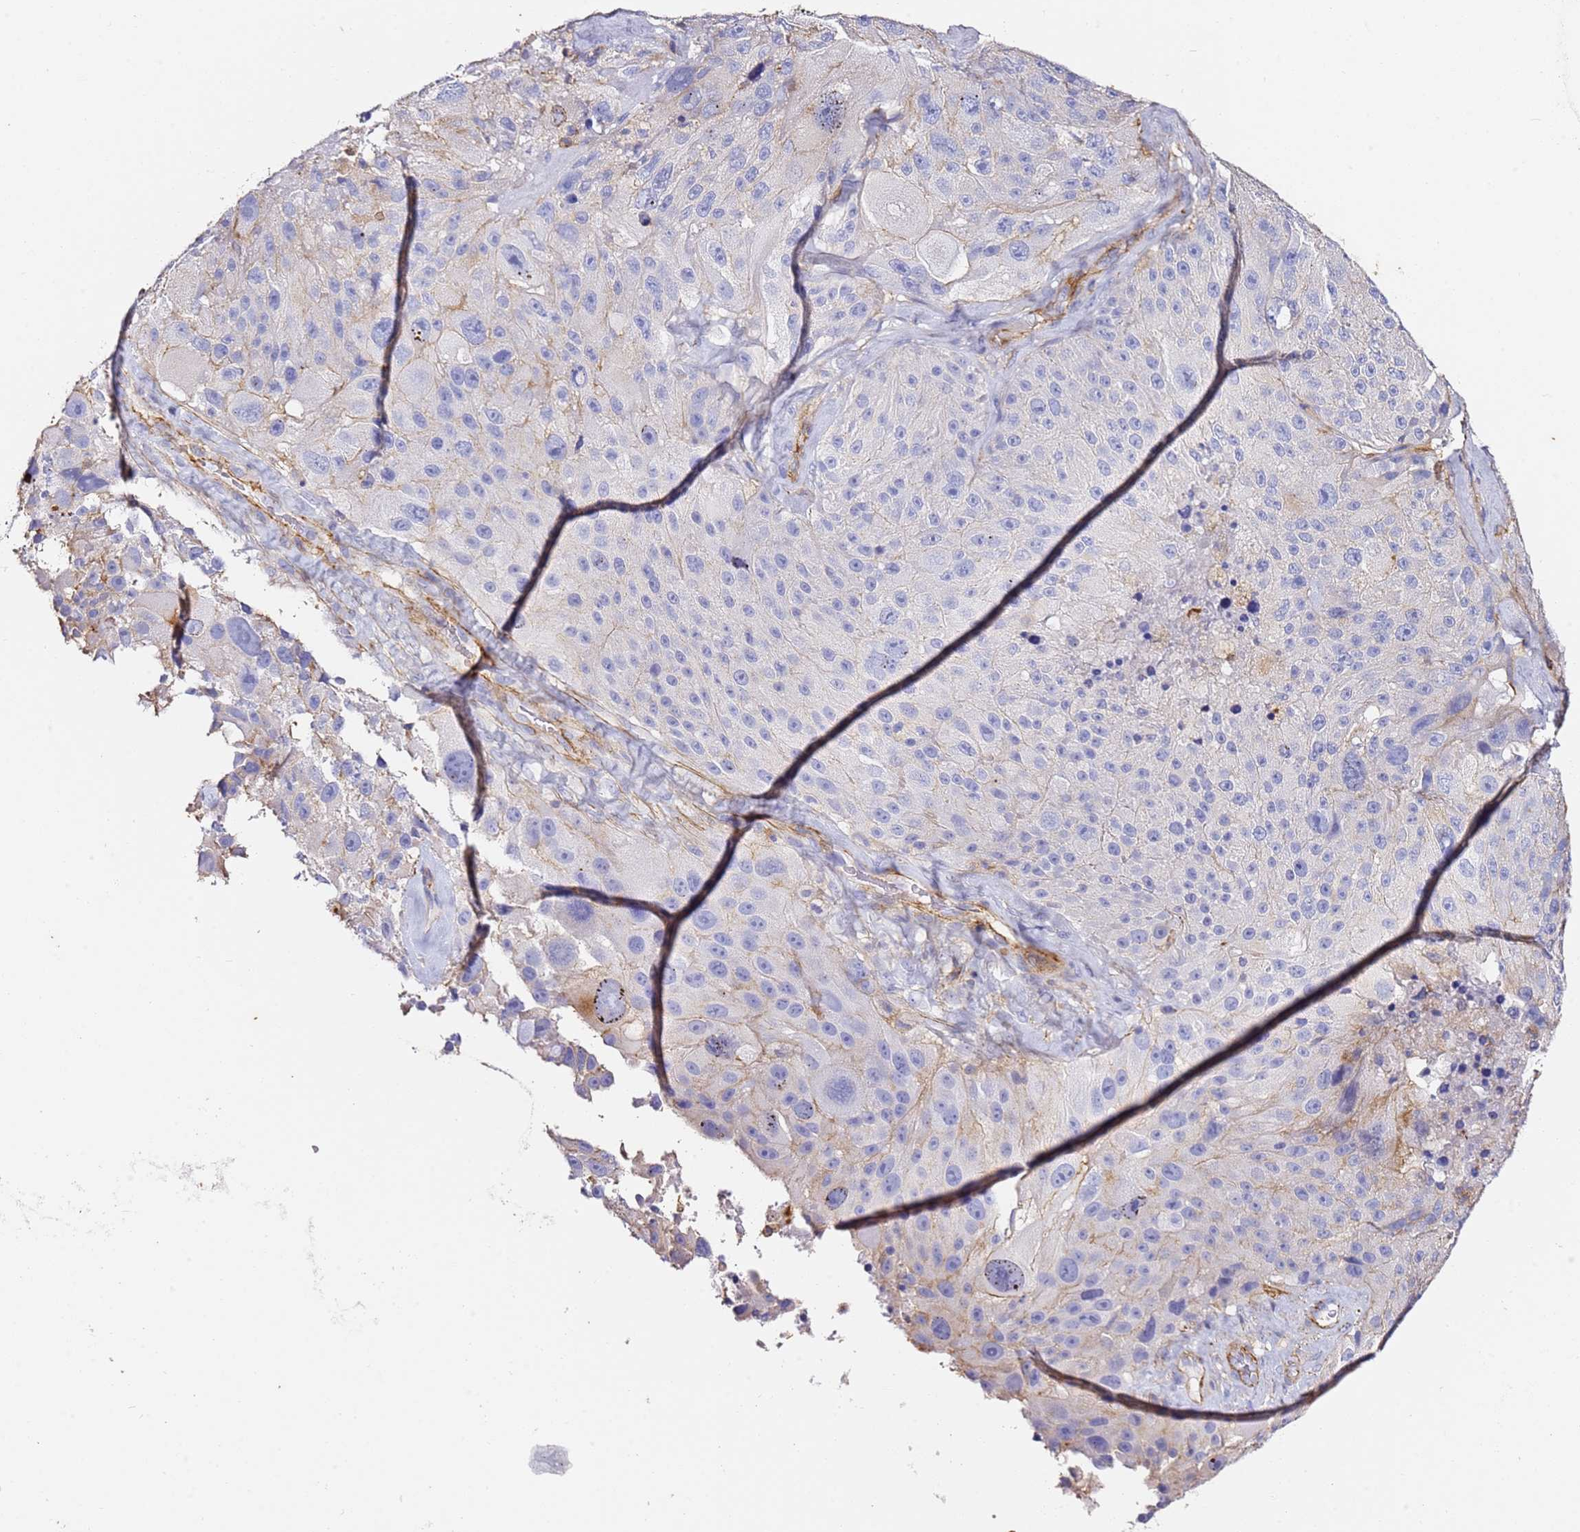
{"staining": {"intensity": "negative", "quantity": "none", "location": "none"}, "tissue": "melanoma", "cell_type": "Tumor cells", "image_type": "cancer", "snomed": [{"axis": "morphology", "description": "Malignant melanoma, Metastatic site"}, {"axis": "topography", "description": "Lymph node"}], "caption": "Human melanoma stained for a protein using IHC shows no positivity in tumor cells.", "gene": "ZNF671", "patient": {"sex": "male", "age": 62}}